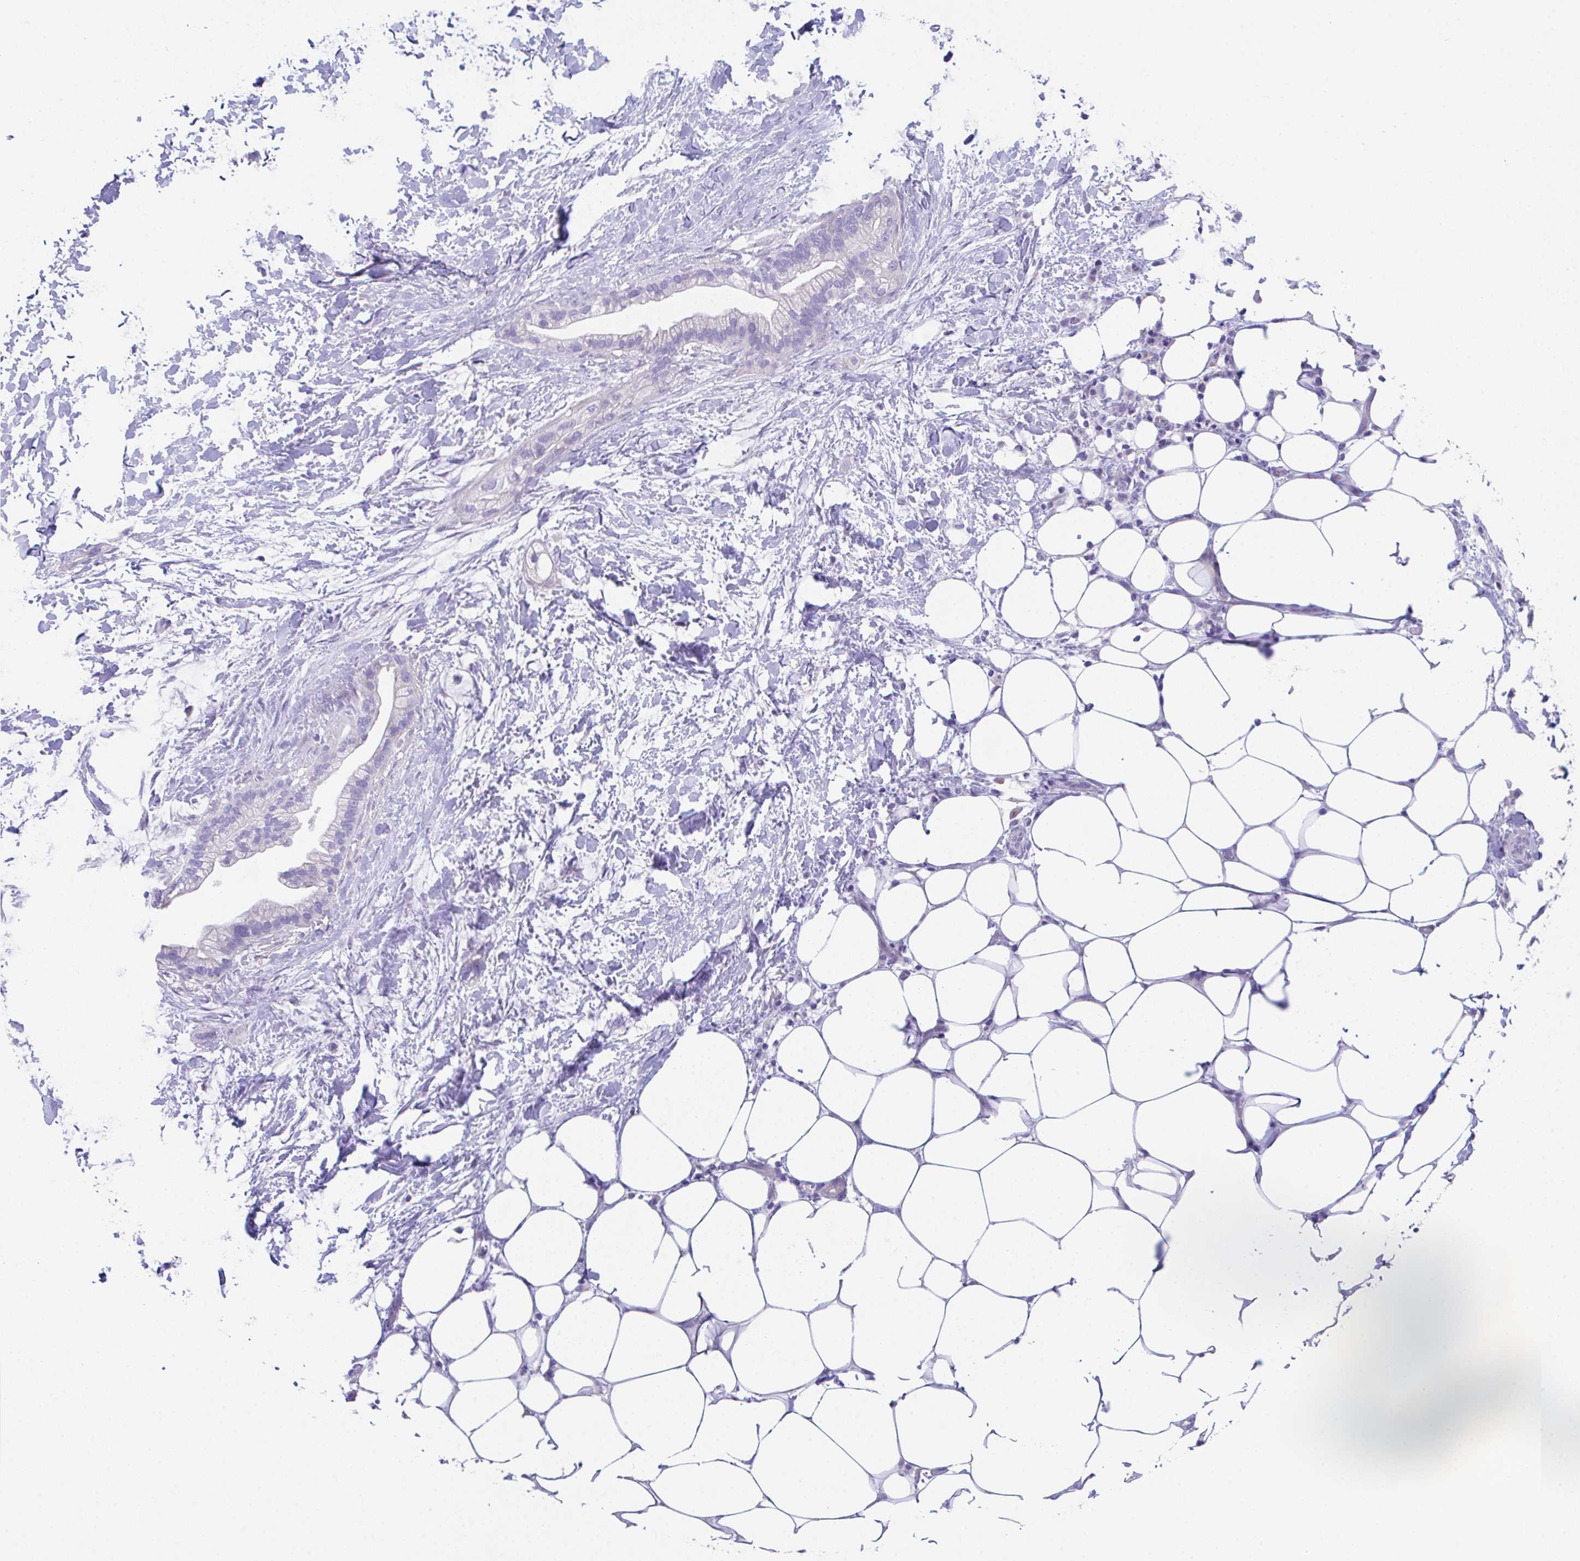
{"staining": {"intensity": "negative", "quantity": "none", "location": "none"}, "tissue": "pancreatic cancer", "cell_type": "Tumor cells", "image_type": "cancer", "snomed": [{"axis": "morphology", "description": "Adenocarcinoma, NOS"}, {"axis": "topography", "description": "Pancreas"}], "caption": "This is an immunohistochemistry (IHC) micrograph of pancreatic adenocarcinoma. There is no staining in tumor cells.", "gene": "SLC16A6", "patient": {"sex": "male", "age": 44}}